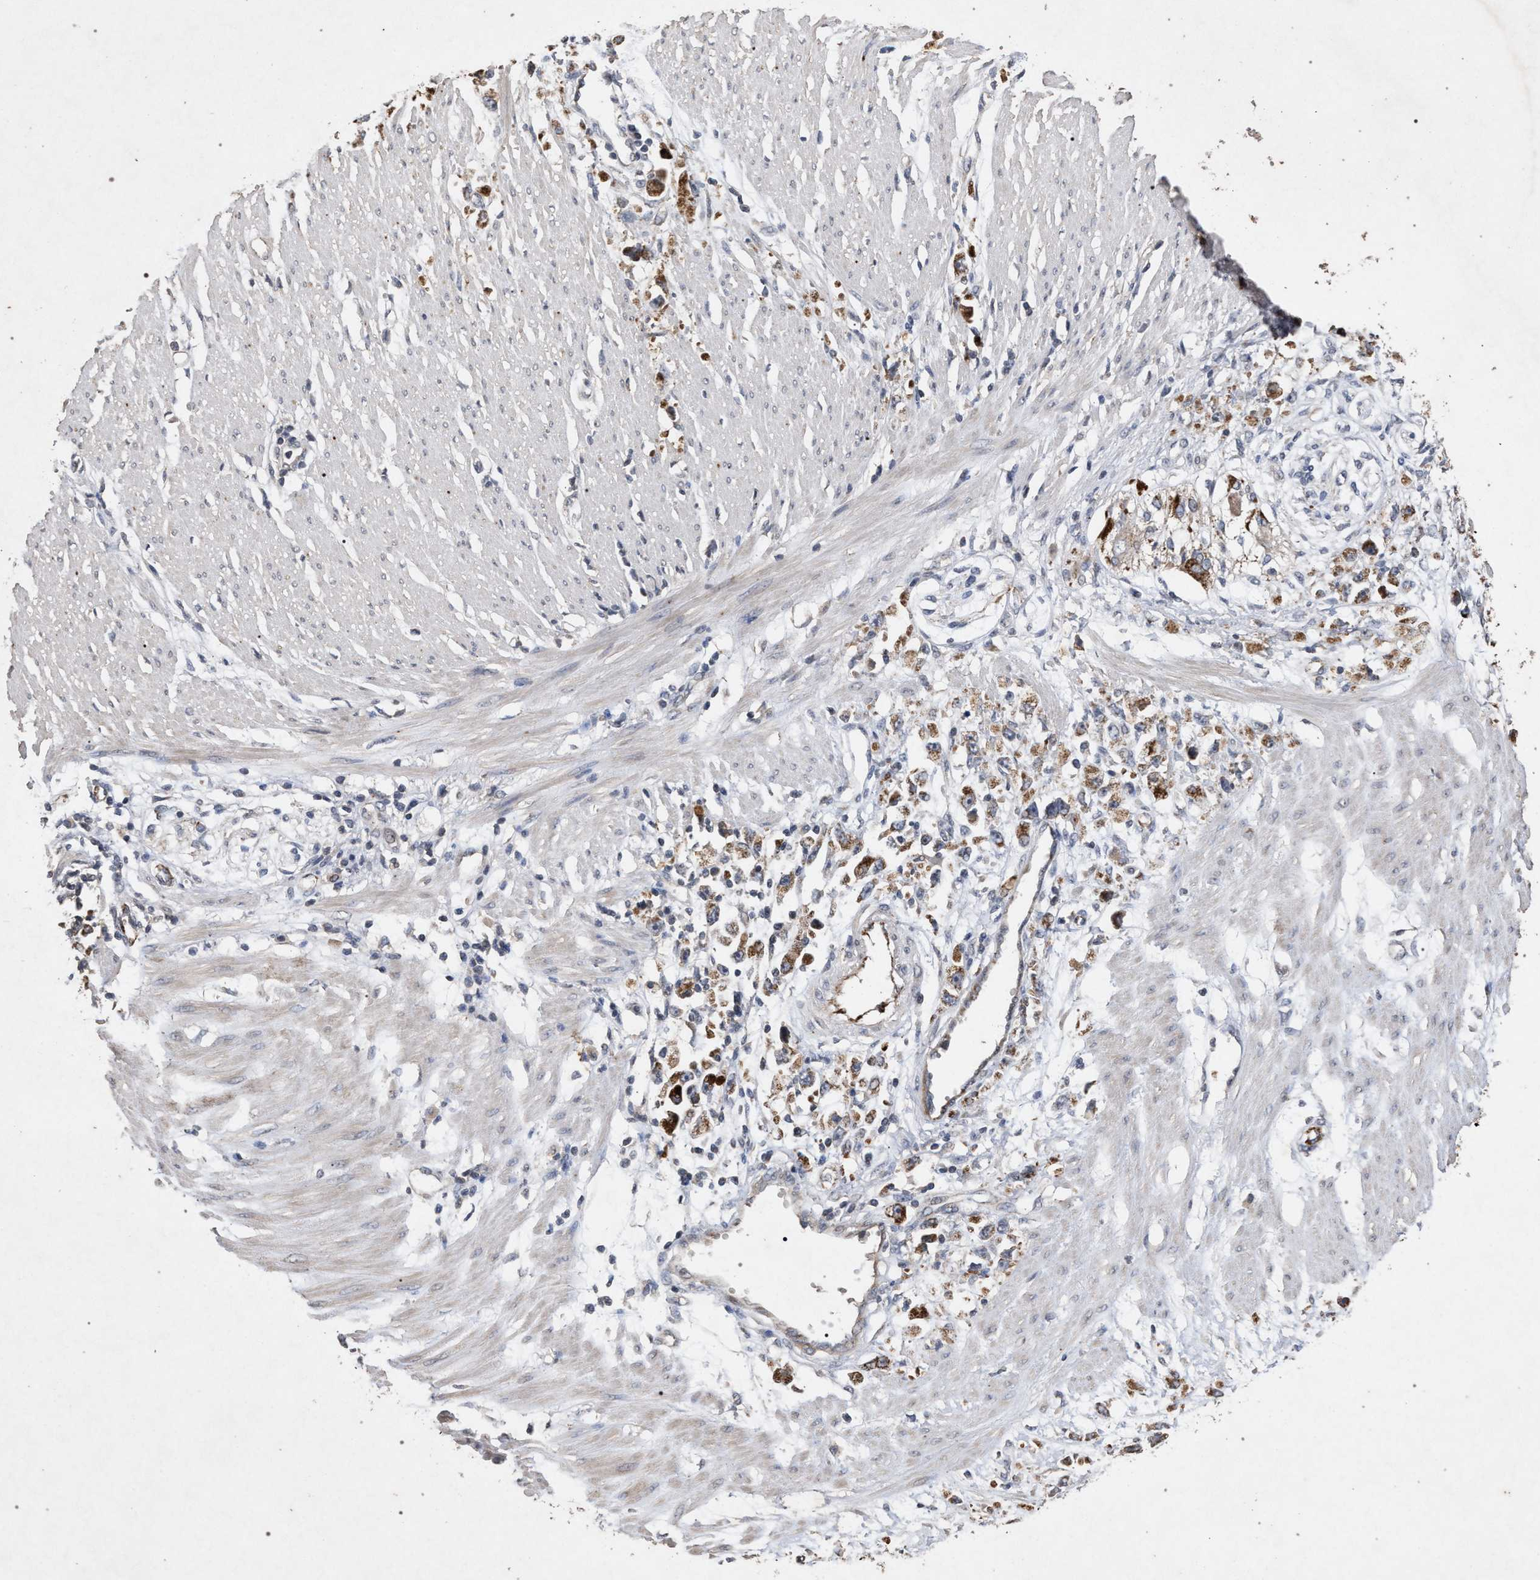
{"staining": {"intensity": "moderate", "quantity": ">75%", "location": "cytoplasmic/membranous"}, "tissue": "stomach cancer", "cell_type": "Tumor cells", "image_type": "cancer", "snomed": [{"axis": "morphology", "description": "Adenocarcinoma, NOS"}, {"axis": "topography", "description": "Stomach"}], "caption": "Protein staining by immunohistochemistry exhibits moderate cytoplasmic/membranous positivity in about >75% of tumor cells in adenocarcinoma (stomach).", "gene": "PKD2L1", "patient": {"sex": "female", "age": 59}}